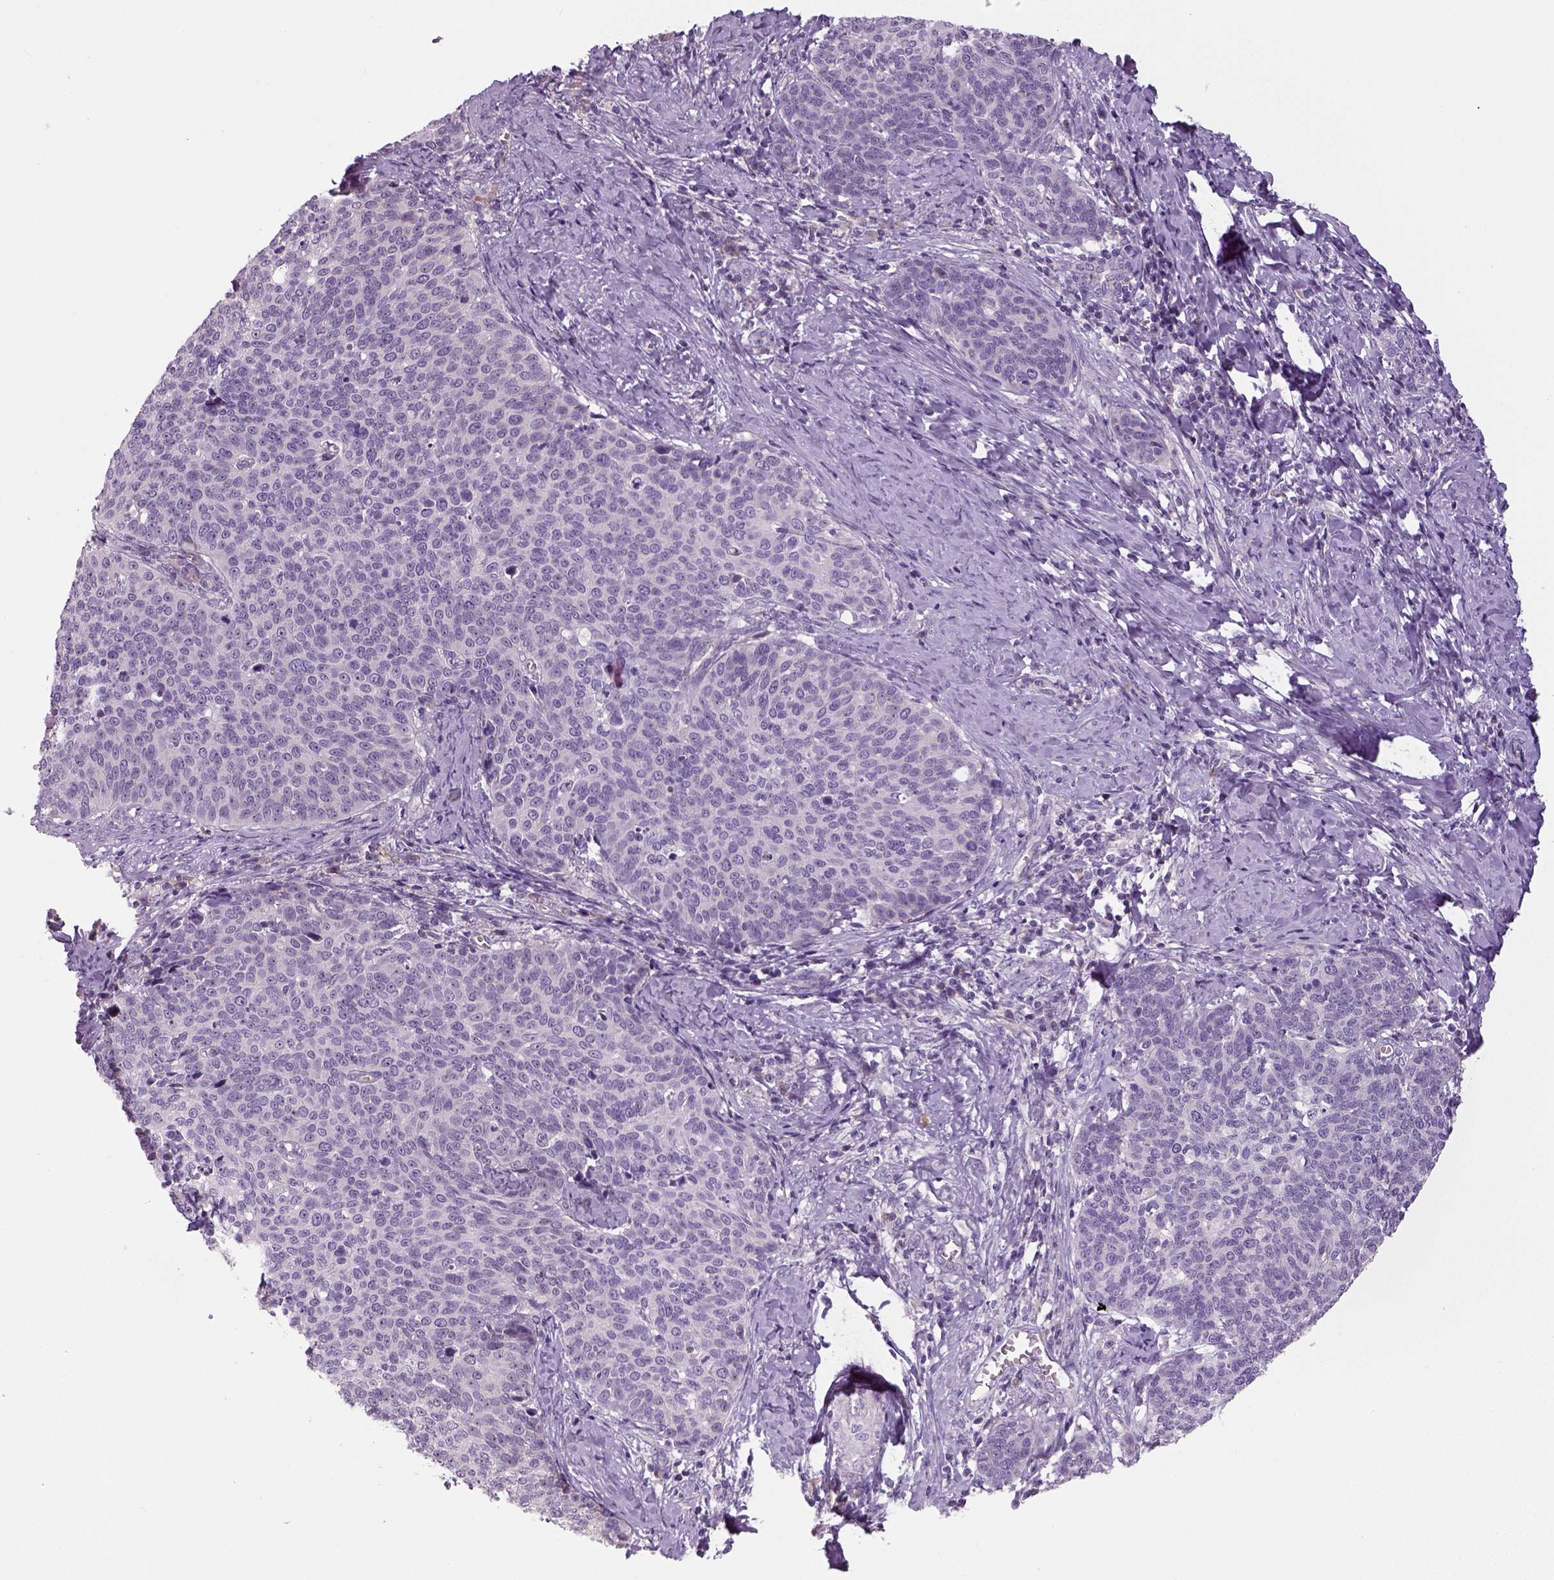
{"staining": {"intensity": "negative", "quantity": "none", "location": "none"}, "tissue": "cervical cancer", "cell_type": "Tumor cells", "image_type": "cancer", "snomed": [{"axis": "morphology", "description": "Normal tissue, NOS"}, {"axis": "morphology", "description": "Squamous cell carcinoma, NOS"}, {"axis": "topography", "description": "Cervix"}], "caption": "An IHC micrograph of cervical squamous cell carcinoma is shown. There is no staining in tumor cells of cervical squamous cell carcinoma.", "gene": "NECAB1", "patient": {"sex": "female", "age": 39}}